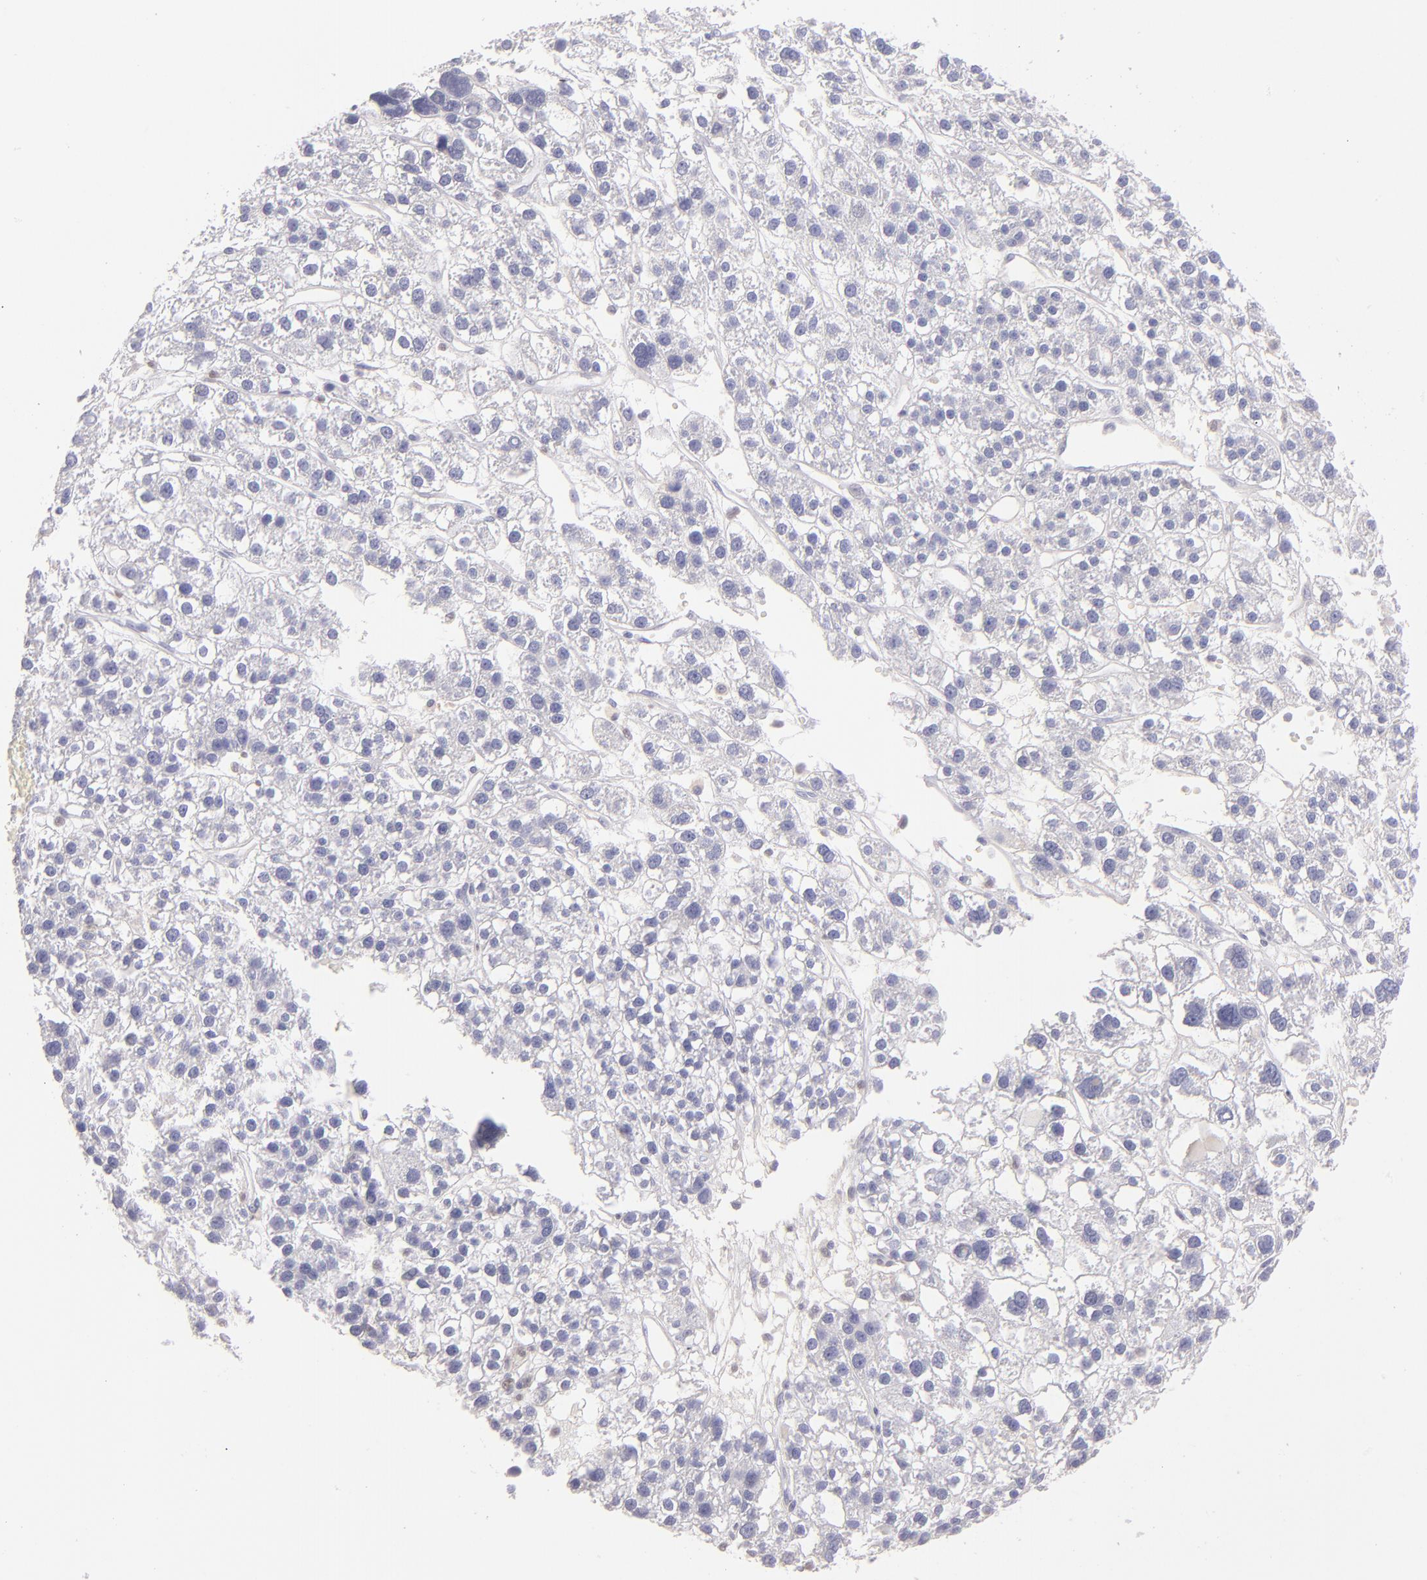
{"staining": {"intensity": "negative", "quantity": "none", "location": "none"}, "tissue": "liver cancer", "cell_type": "Tumor cells", "image_type": "cancer", "snomed": [{"axis": "morphology", "description": "Carcinoma, Hepatocellular, NOS"}, {"axis": "topography", "description": "Liver"}], "caption": "Tumor cells are negative for brown protein staining in liver cancer.", "gene": "IRF8", "patient": {"sex": "female", "age": 85}}